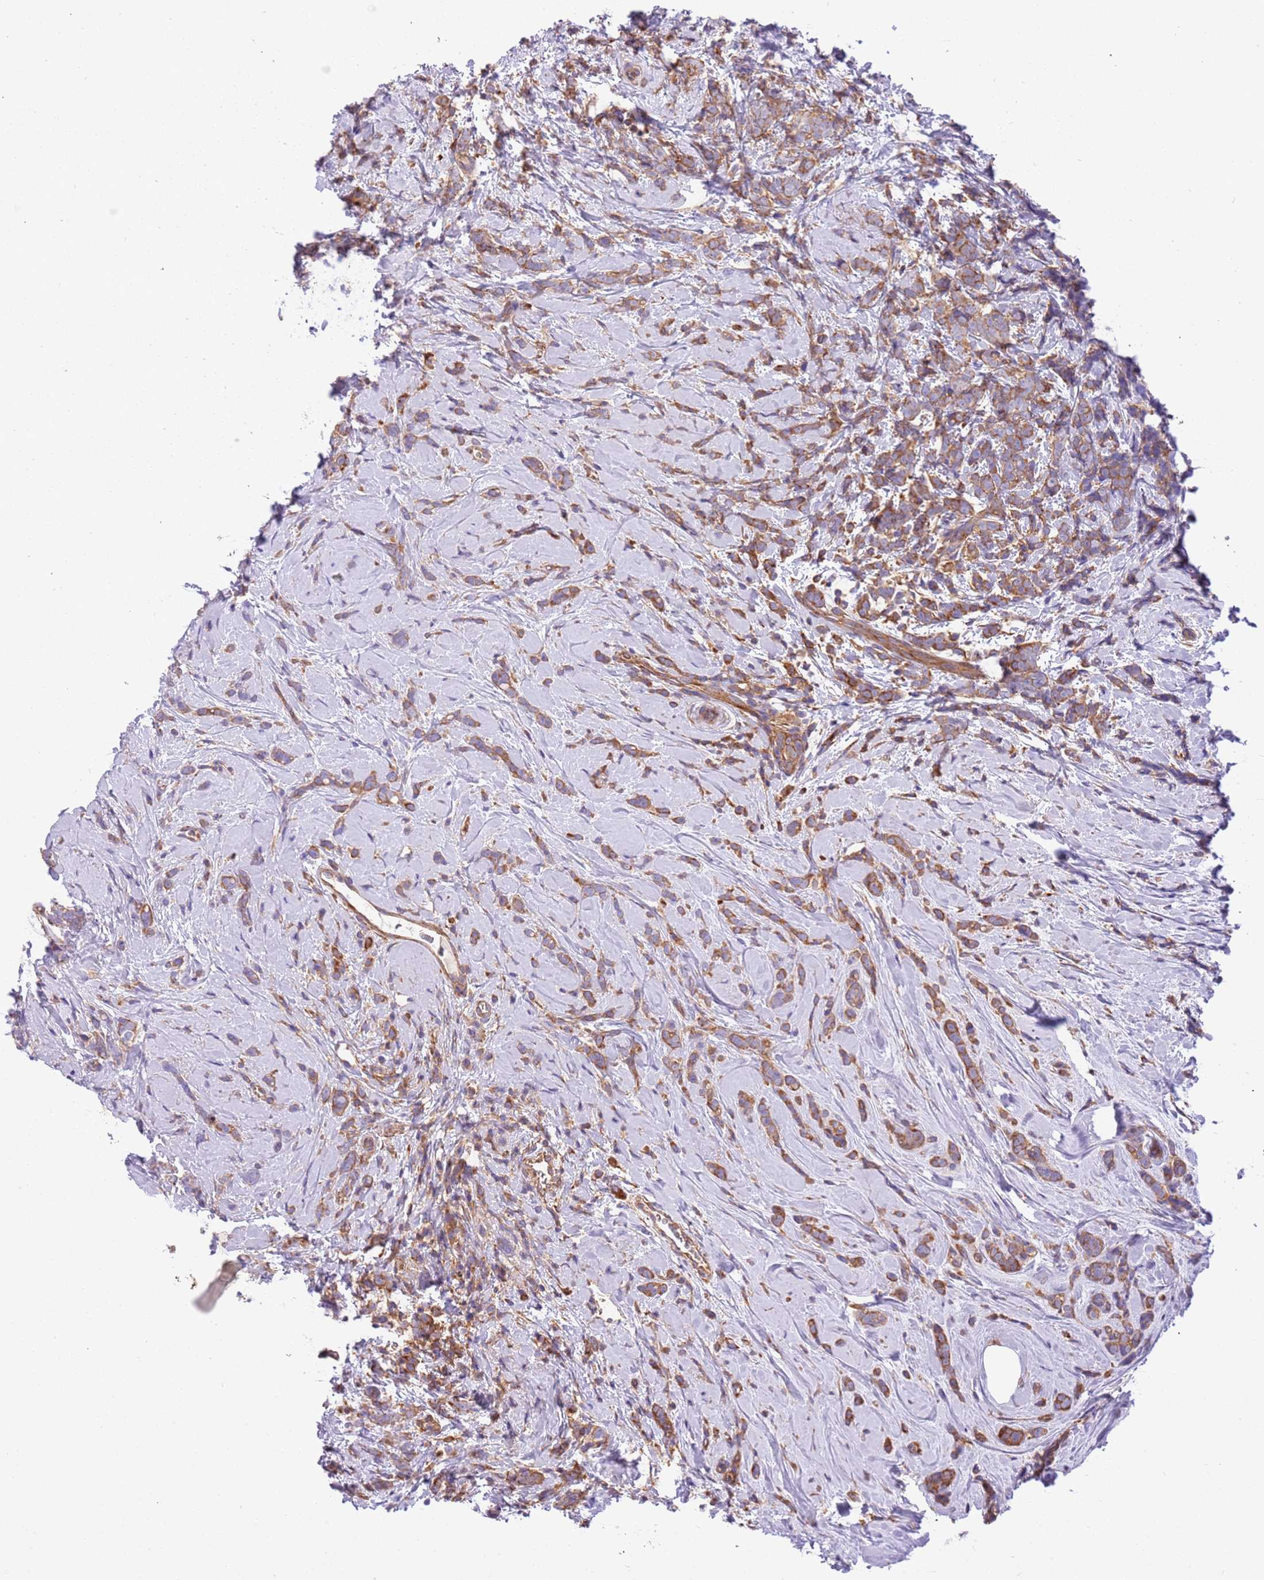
{"staining": {"intensity": "moderate", "quantity": ">75%", "location": "cytoplasmic/membranous"}, "tissue": "breast cancer", "cell_type": "Tumor cells", "image_type": "cancer", "snomed": [{"axis": "morphology", "description": "Lobular carcinoma"}, {"axis": "topography", "description": "Breast"}], "caption": "A high-resolution histopathology image shows immunohistochemistry (IHC) staining of lobular carcinoma (breast), which displays moderate cytoplasmic/membranous positivity in about >75% of tumor cells.", "gene": "NAALADL1", "patient": {"sex": "female", "age": 58}}